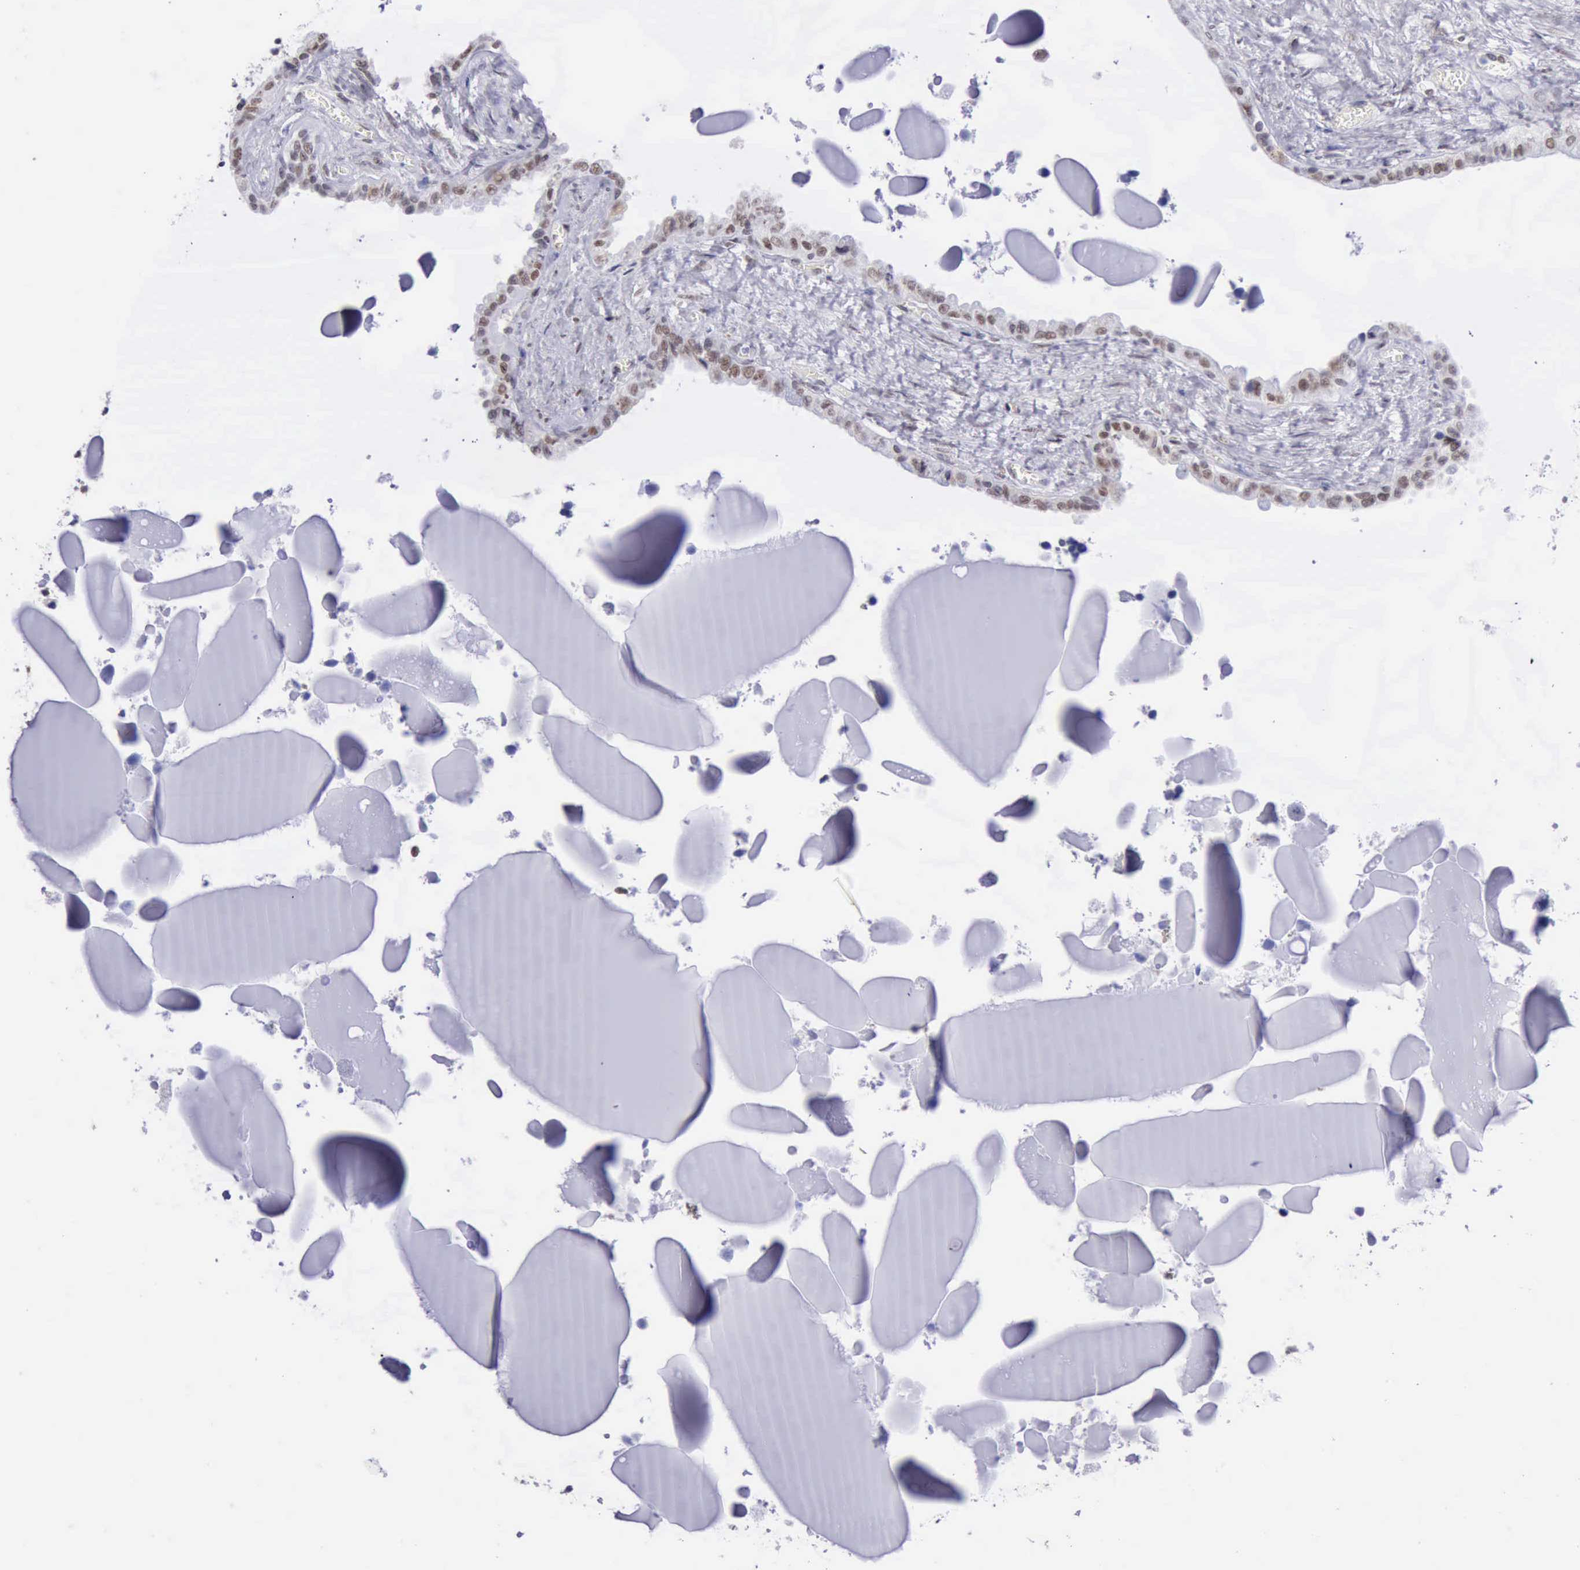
{"staining": {"intensity": "moderate", "quantity": ">75%", "location": "nuclear"}, "tissue": "seminal vesicle", "cell_type": "Glandular cells", "image_type": "normal", "snomed": [{"axis": "morphology", "description": "Normal tissue, NOS"}, {"axis": "morphology", "description": "Inflammation, NOS"}, {"axis": "topography", "description": "Urinary bladder"}, {"axis": "topography", "description": "Prostate"}, {"axis": "topography", "description": "Seminal veicle"}], "caption": "Moderate nuclear positivity is seen in approximately >75% of glandular cells in benign seminal vesicle.", "gene": "ERCC4", "patient": {"sex": "male", "age": 82}}